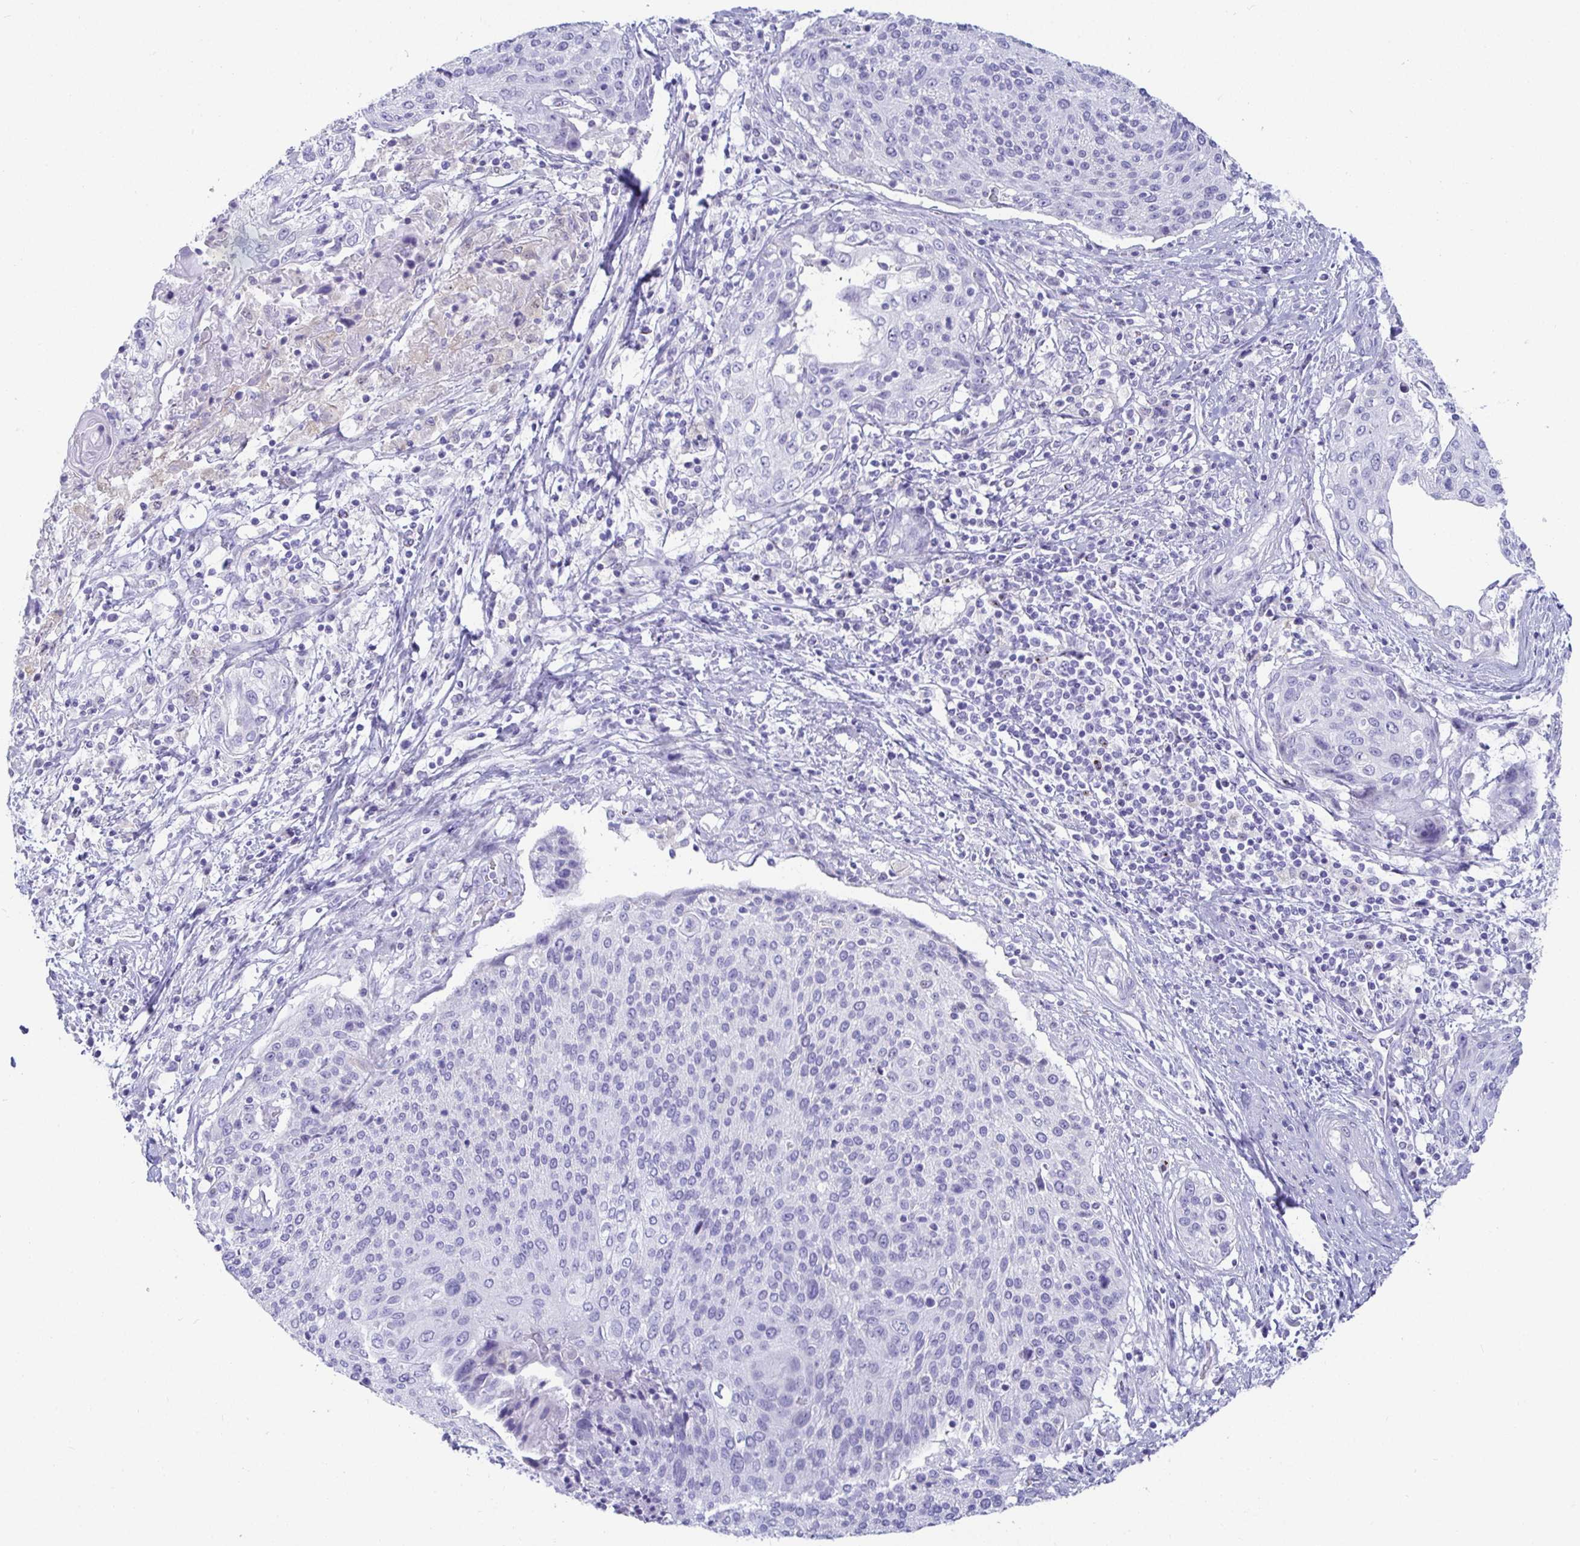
{"staining": {"intensity": "negative", "quantity": "none", "location": "none"}, "tissue": "cervical cancer", "cell_type": "Tumor cells", "image_type": "cancer", "snomed": [{"axis": "morphology", "description": "Squamous cell carcinoma, NOS"}, {"axis": "topography", "description": "Cervix"}], "caption": "The immunohistochemistry (IHC) photomicrograph has no significant staining in tumor cells of cervical squamous cell carcinoma tissue.", "gene": "TMEM241", "patient": {"sex": "female", "age": 31}}